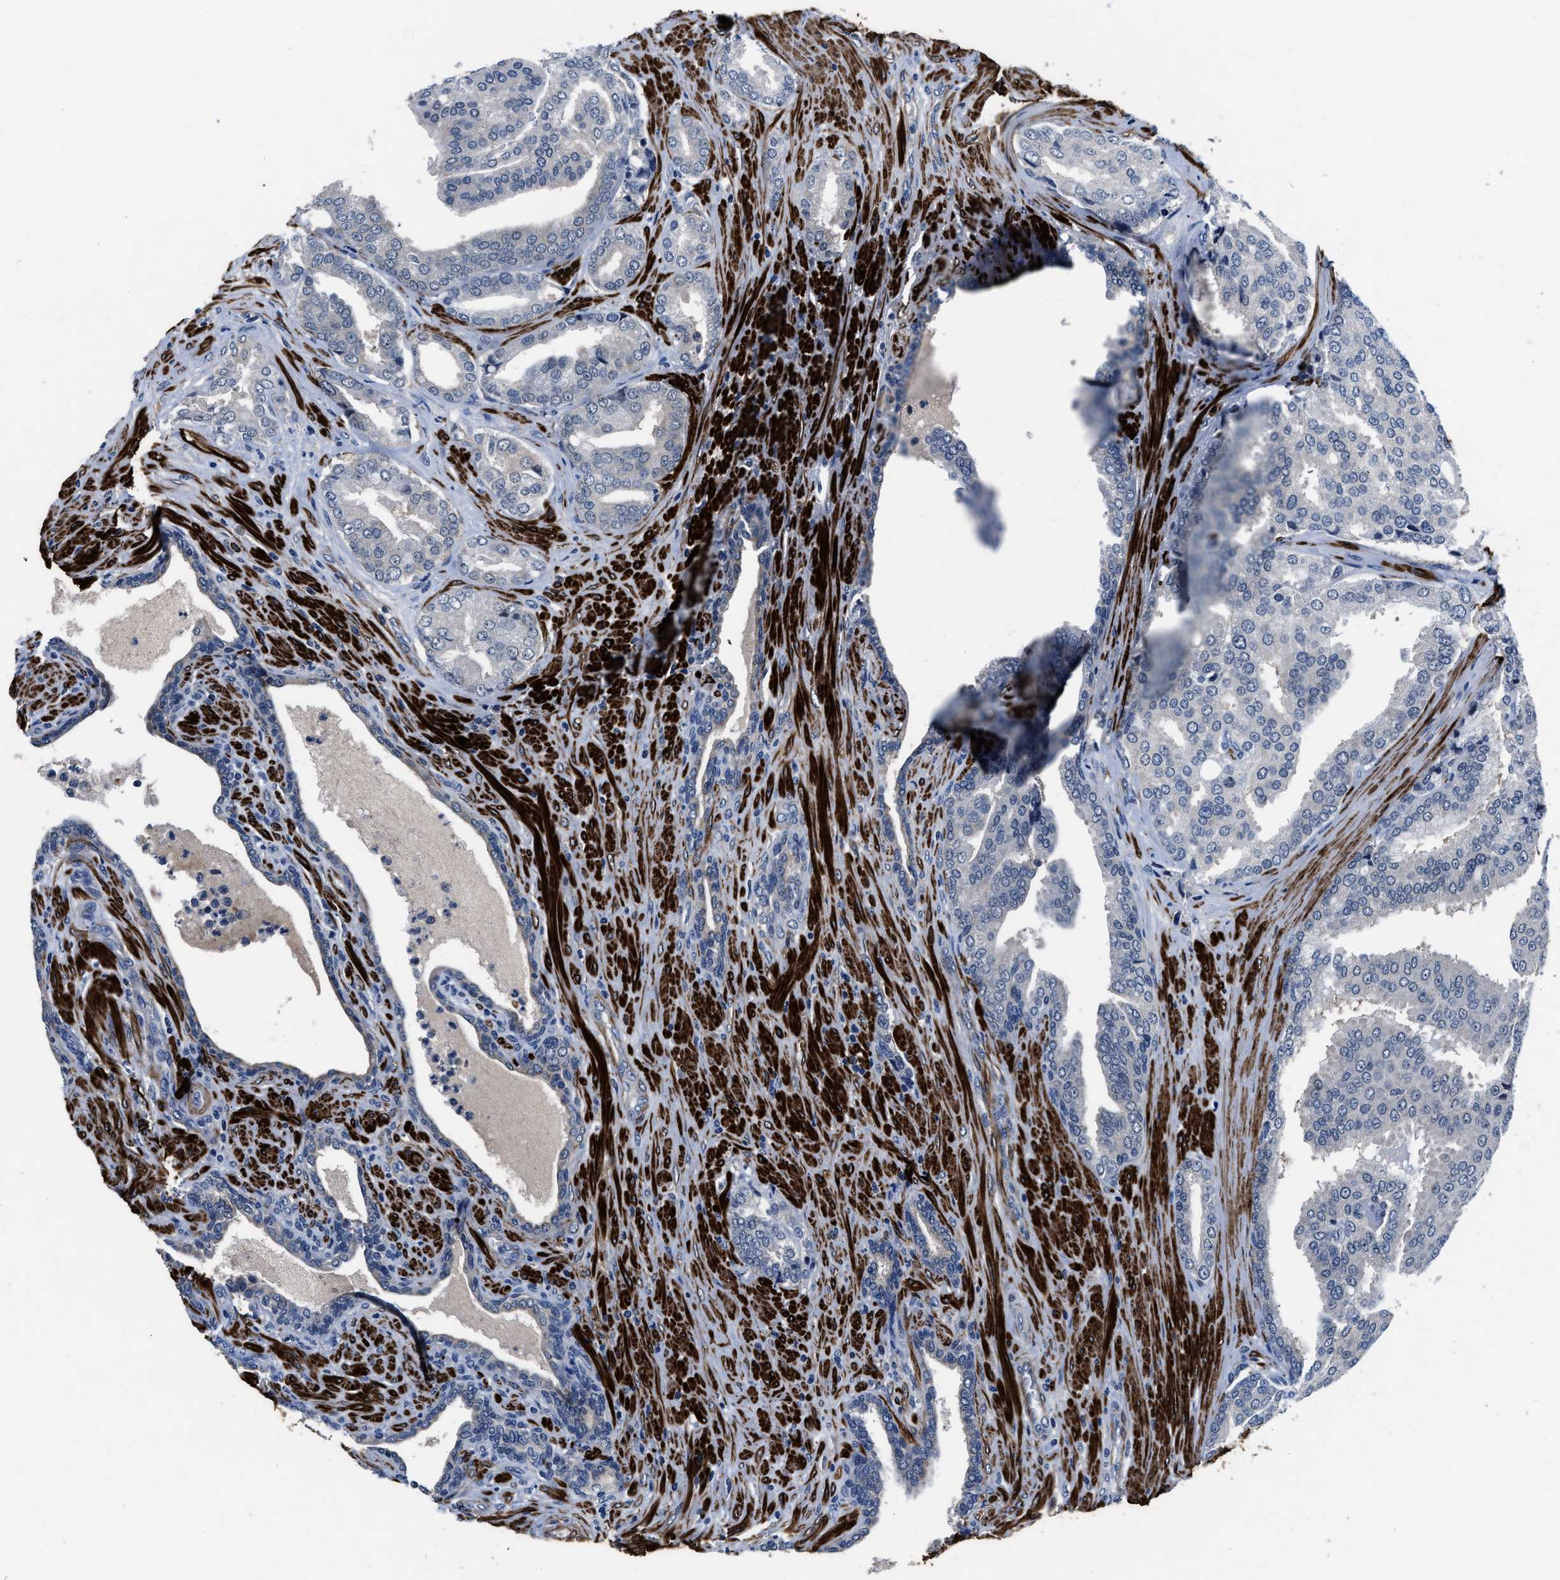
{"staining": {"intensity": "negative", "quantity": "none", "location": "none"}, "tissue": "prostate cancer", "cell_type": "Tumor cells", "image_type": "cancer", "snomed": [{"axis": "morphology", "description": "Adenocarcinoma, High grade"}, {"axis": "topography", "description": "Prostate"}], "caption": "Tumor cells show no significant expression in prostate cancer. The staining was performed using DAB (3,3'-diaminobenzidine) to visualize the protein expression in brown, while the nuclei were stained in blue with hematoxylin (Magnification: 20x).", "gene": "LANCL2", "patient": {"sex": "male", "age": 50}}